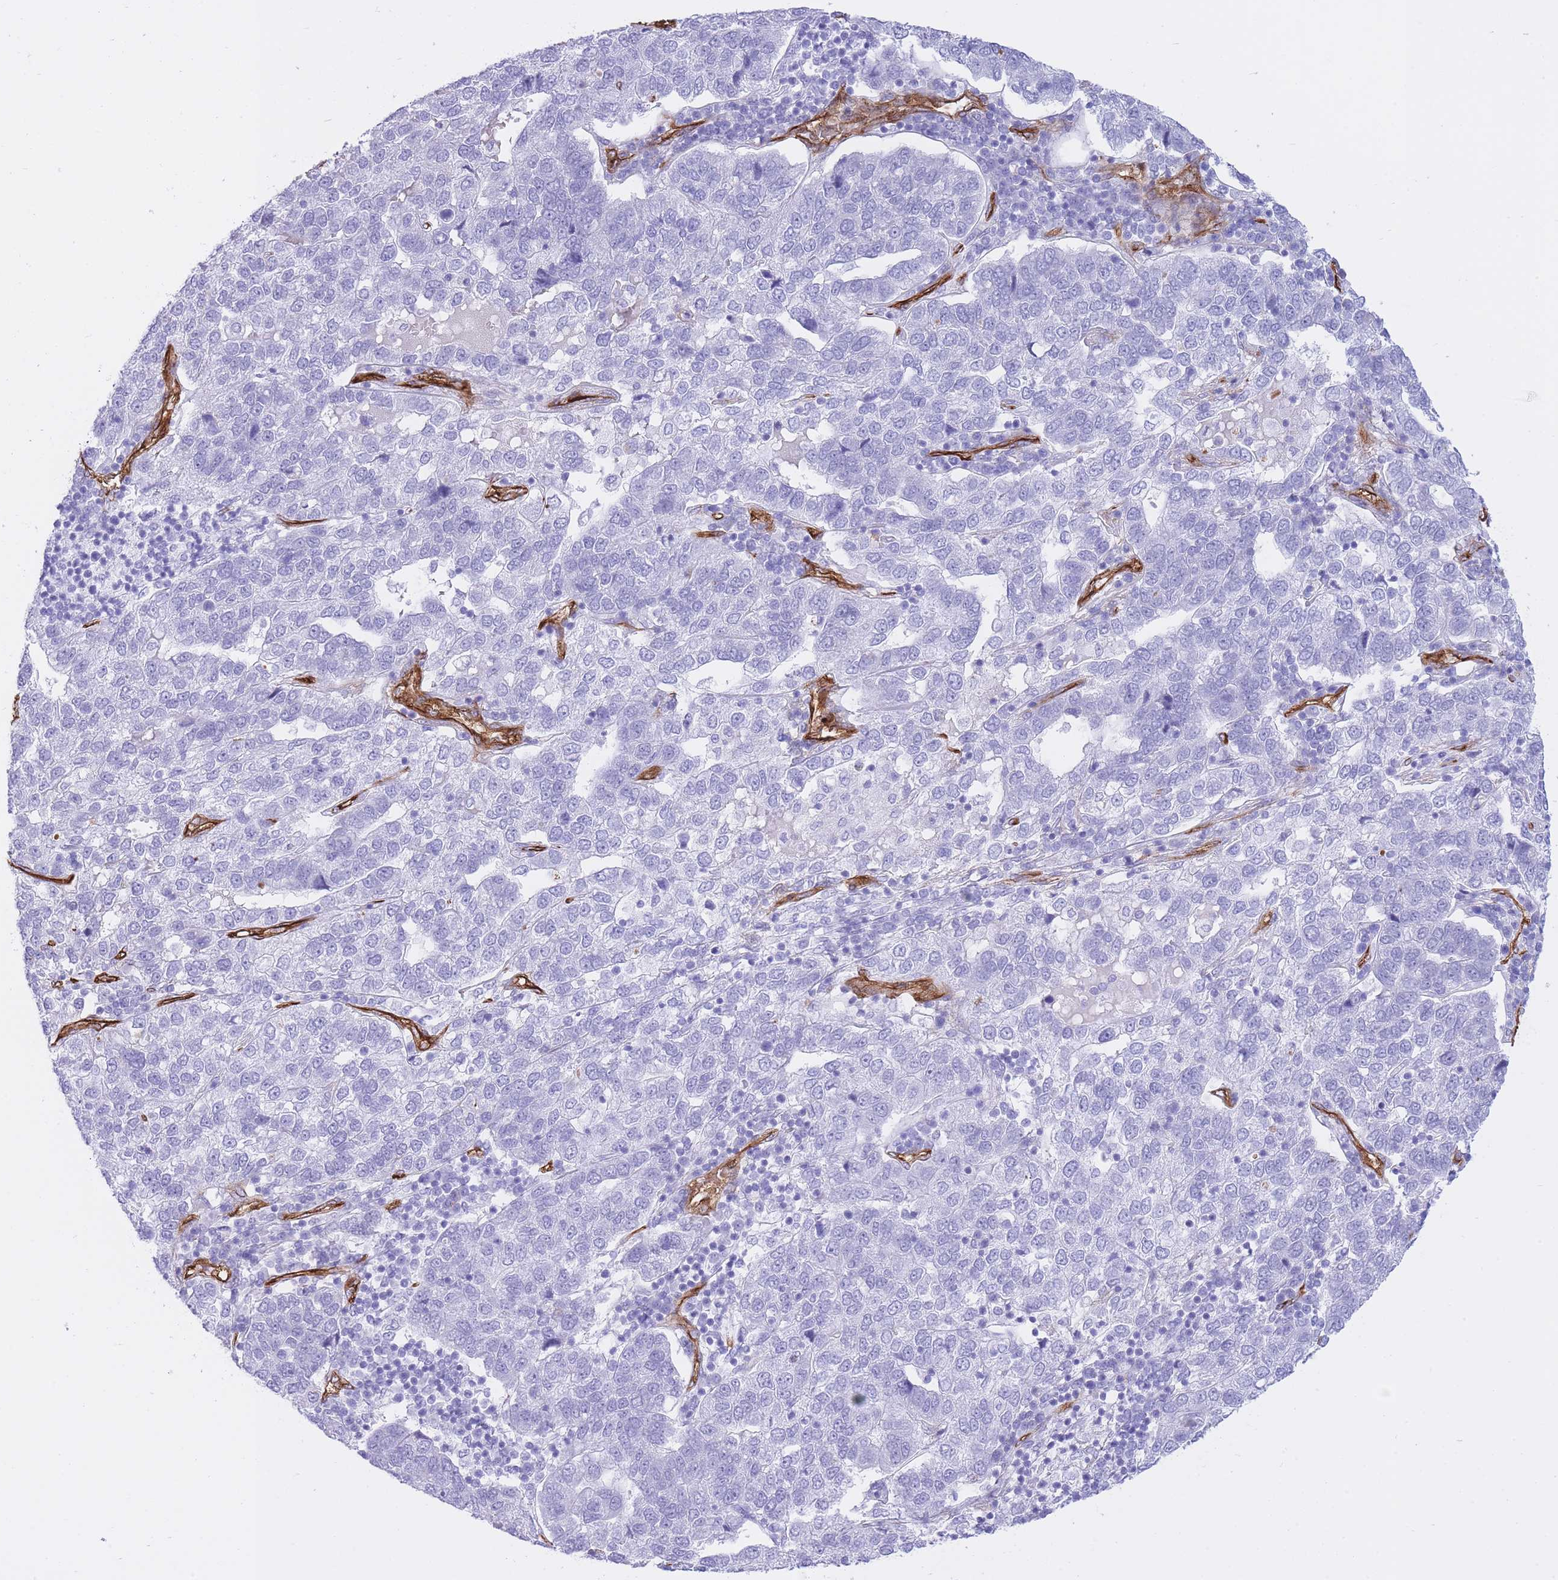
{"staining": {"intensity": "negative", "quantity": "none", "location": "none"}, "tissue": "pancreatic cancer", "cell_type": "Tumor cells", "image_type": "cancer", "snomed": [{"axis": "morphology", "description": "Adenocarcinoma, NOS"}, {"axis": "topography", "description": "Pancreas"}], "caption": "IHC of pancreatic adenocarcinoma reveals no expression in tumor cells.", "gene": "CAVIN1", "patient": {"sex": "female", "age": 61}}